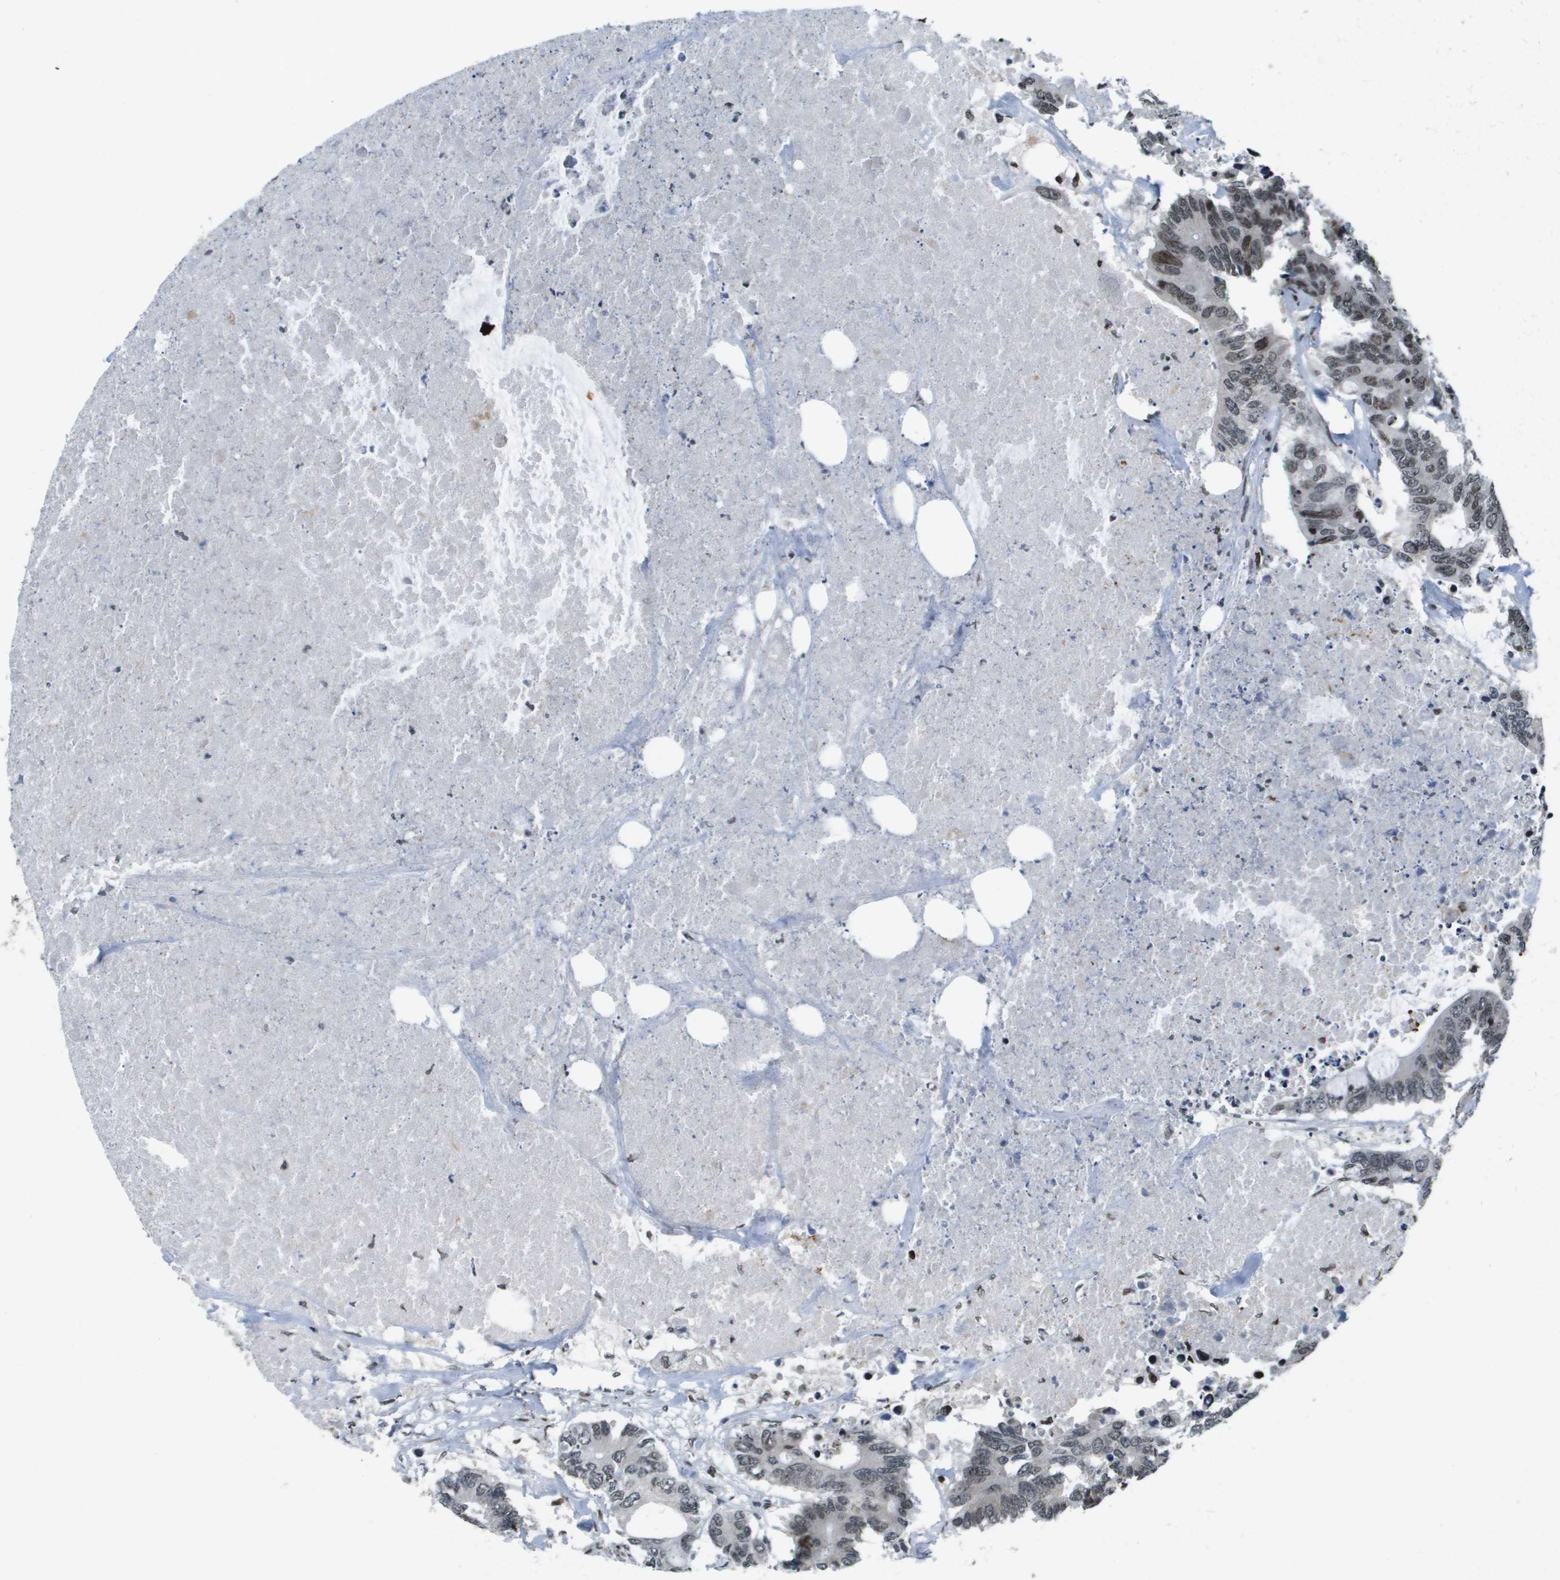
{"staining": {"intensity": "moderate", "quantity": "25%-75%", "location": "nuclear"}, "tissue": "colorectal cancer", "cell_type": "Tumor cells", "image_type": "cancer", "snomed": [{"axis": "morphology", "description": "Adenocarcinoma, NOS"}, {"axis": "topography", "description": "Colon"}], "caption": "Immunohistochemical staining of colorectal cancer reveals medium levels of moderate nuclear staining in approximately 25%-75% of tumor cells.", "gene": "RECQL4", "patient": {"sex": "male", "age": 71}}